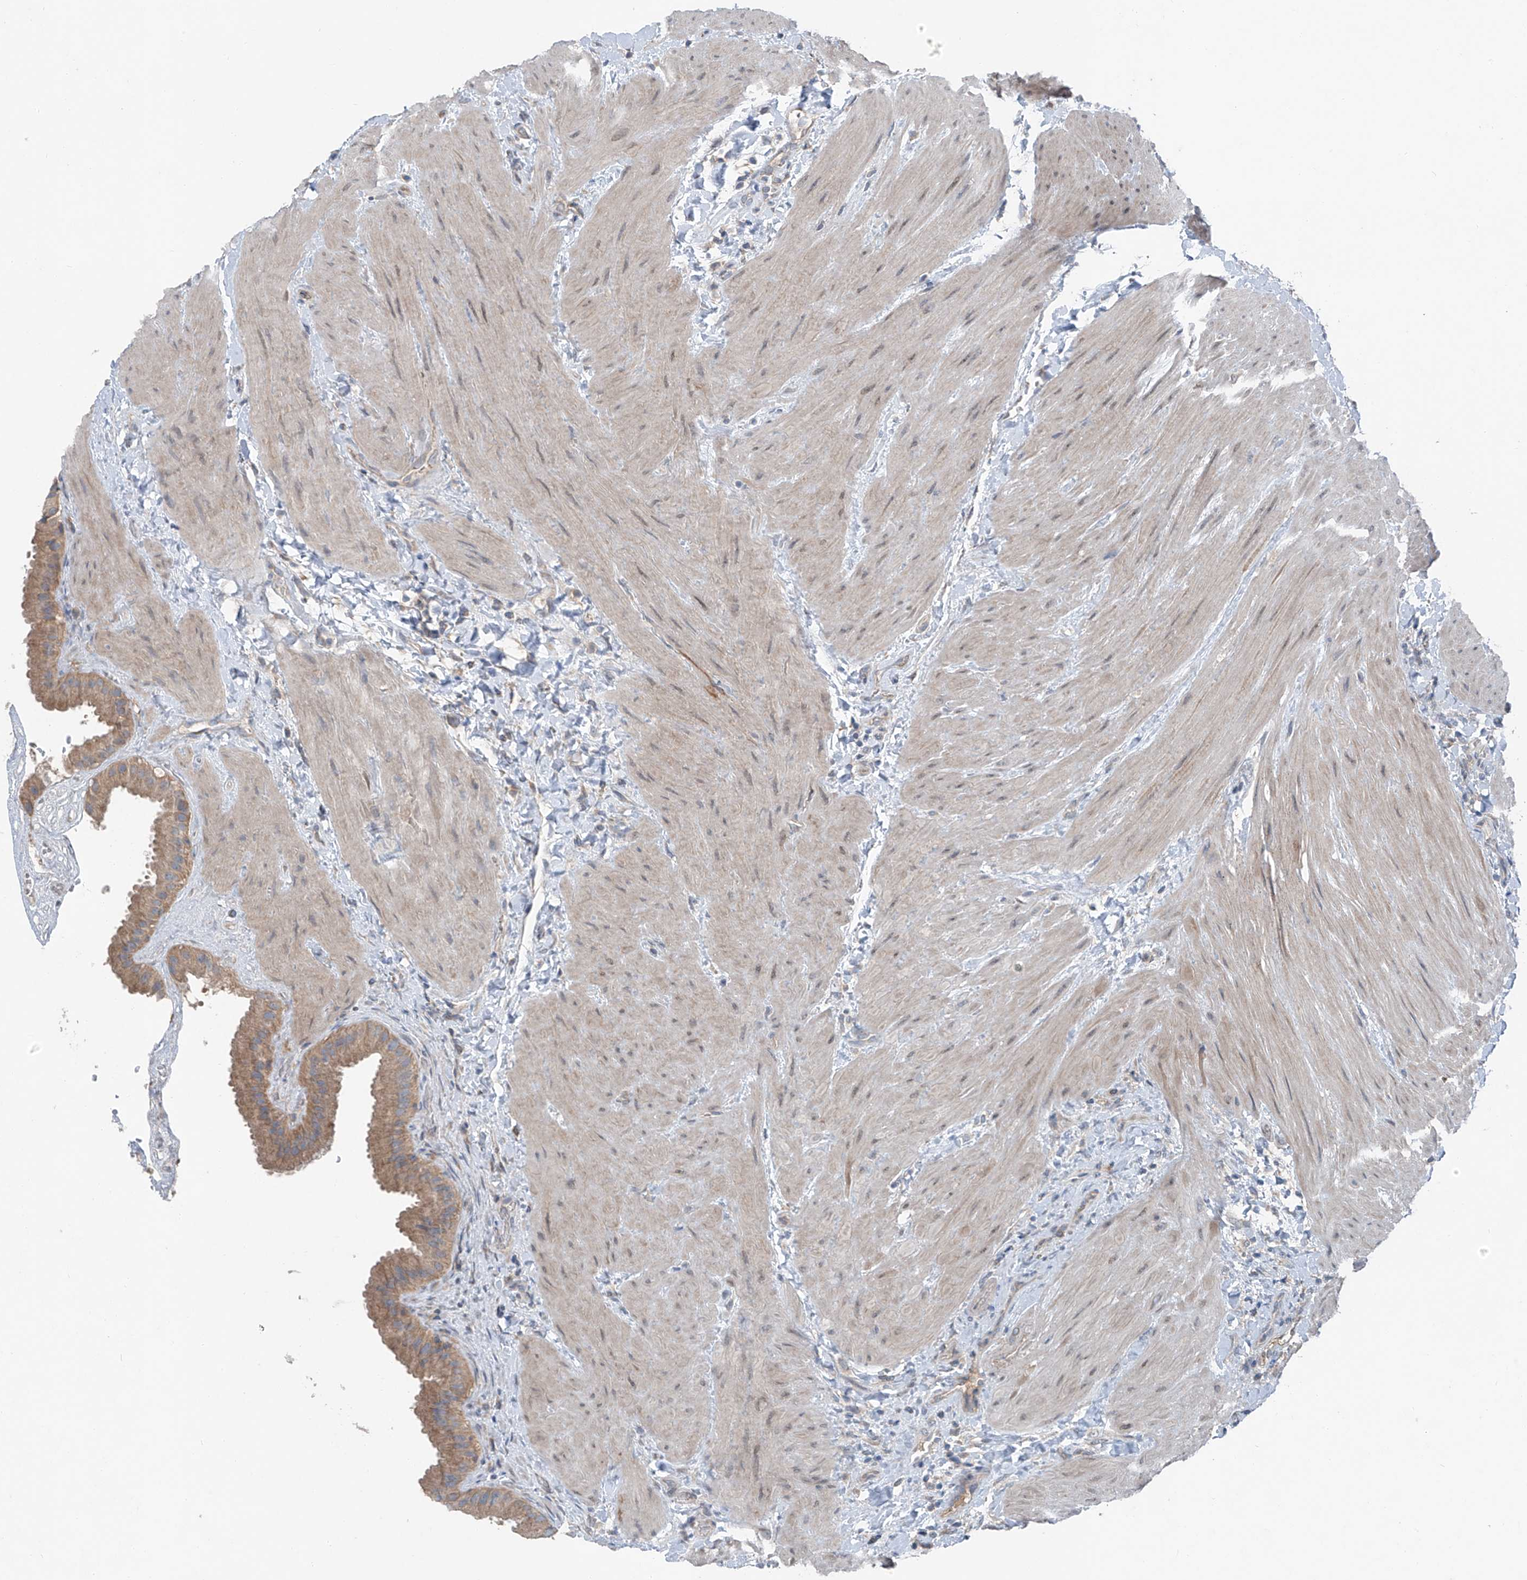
{"staining": {"intensity": "moderate", "quantity": ">75%", "location": "cytoplasmic/membranous"}, "tissue": "gallbladder", "cell_type": "Glandular cells", "image_type": "normal", "snomed": [{"axis": "morphology", "description": "Normal tissue, NOS"}, {"axis": "topography", "description": "Gallbladder"}], "caption": "This photomicrograph displays benign gallbladder stained with immunohistochemistry to label a protein in brown. The cytoplasmic/membranous of glandular cells show moderate positivity for the protein. Nuclei are counter-stained blue.", "gene": "FOXRED2", "patient": {"sex": "male", "age": 55}}